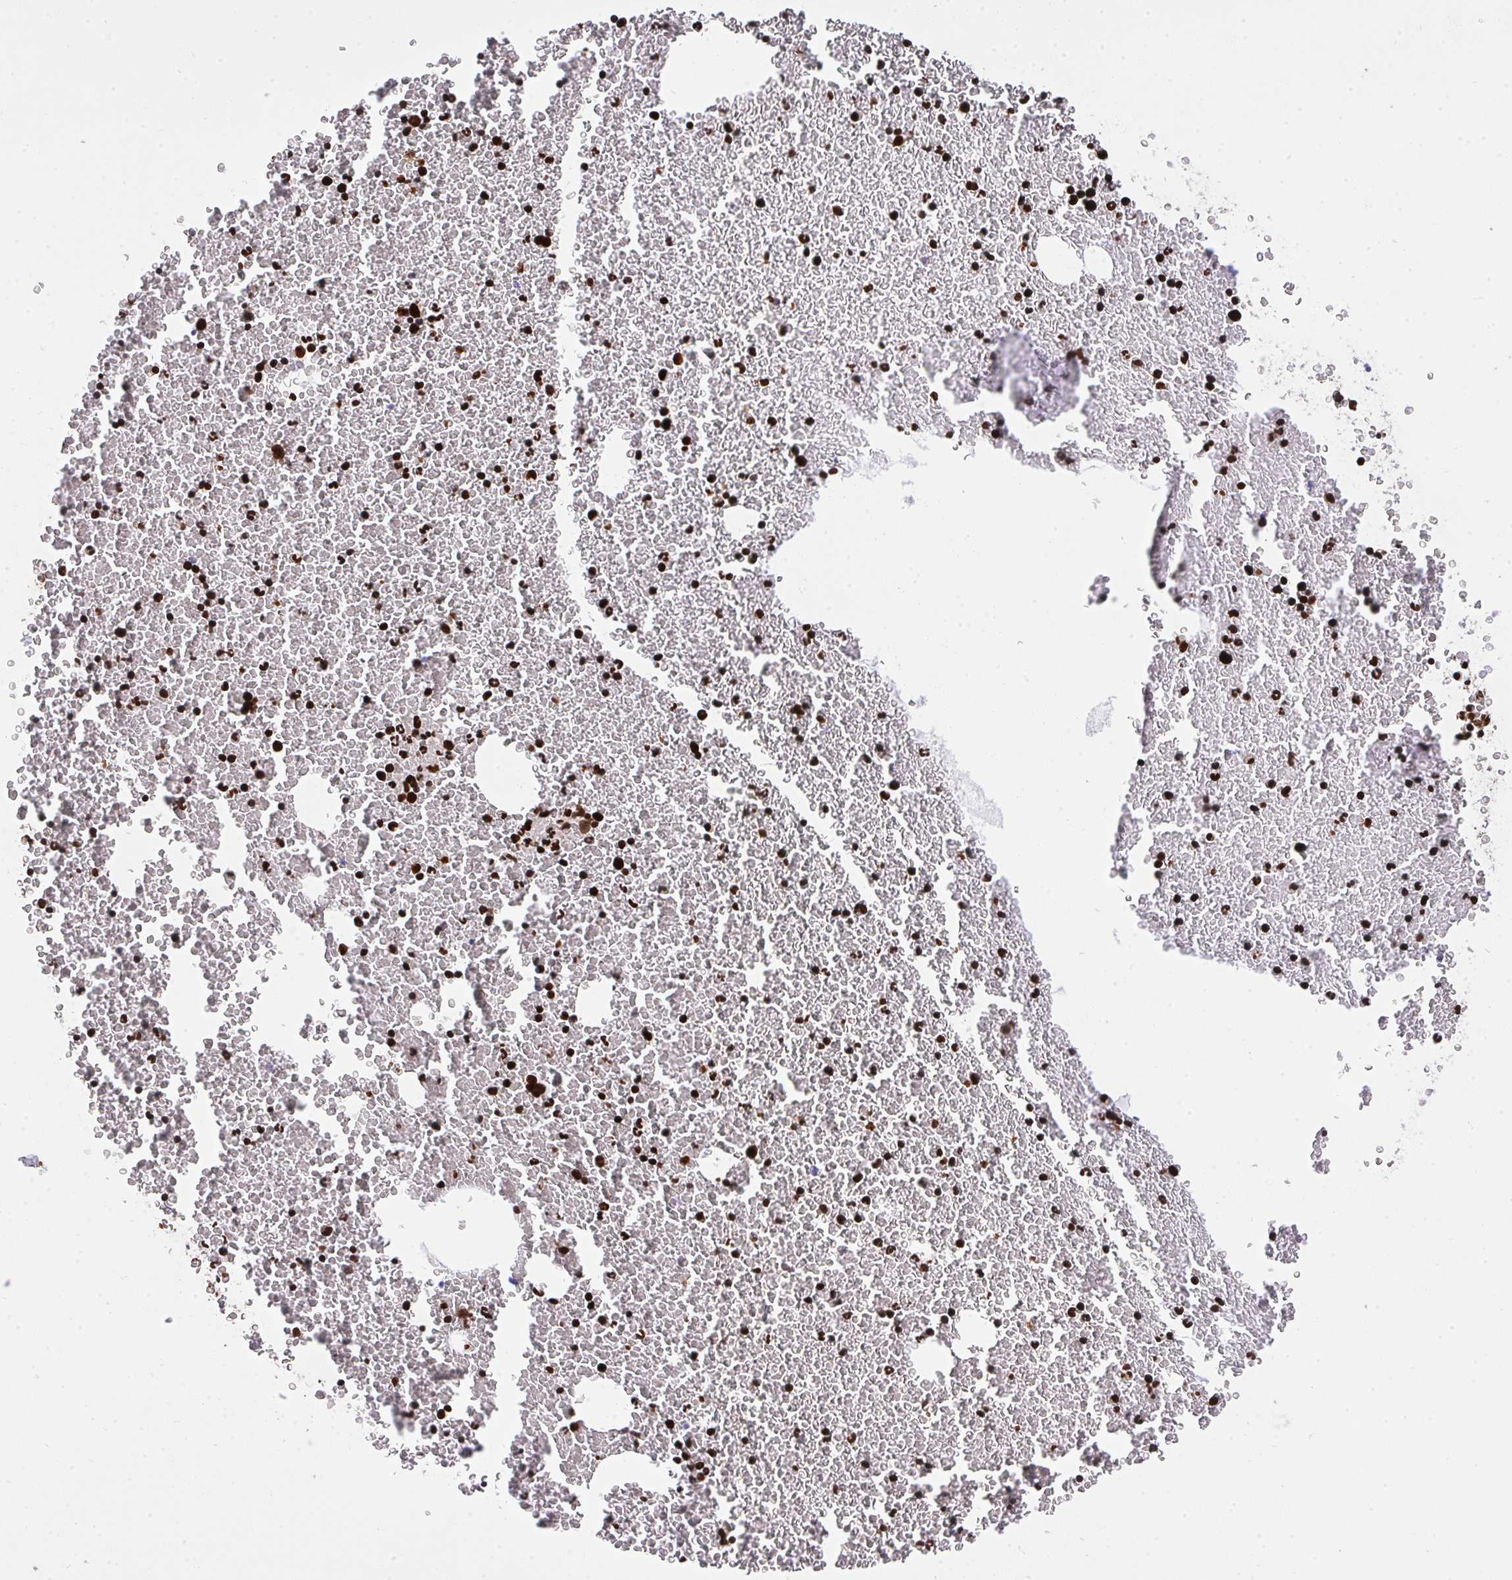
{"staining": {"intensity": "strong", "quantity": ">75%", "location": "nuclear"}, "tissue": "bone marrow", "cell_type": "Hematopoietic cells", "image_type": "normal", "snomed": [{"axis": "morphology", "description": "Normal tissue, NOS"}, {"axis": "topography", "description": "Bone marrow"}], "caption": "Immunohistochemistry of benign human bone marrow reveals high levels of strong nuclear positivity in approximately >75% of hematopoietic cells.", "gene": "HNRNPL", "patient": {"sex": "female", "age": 23}}